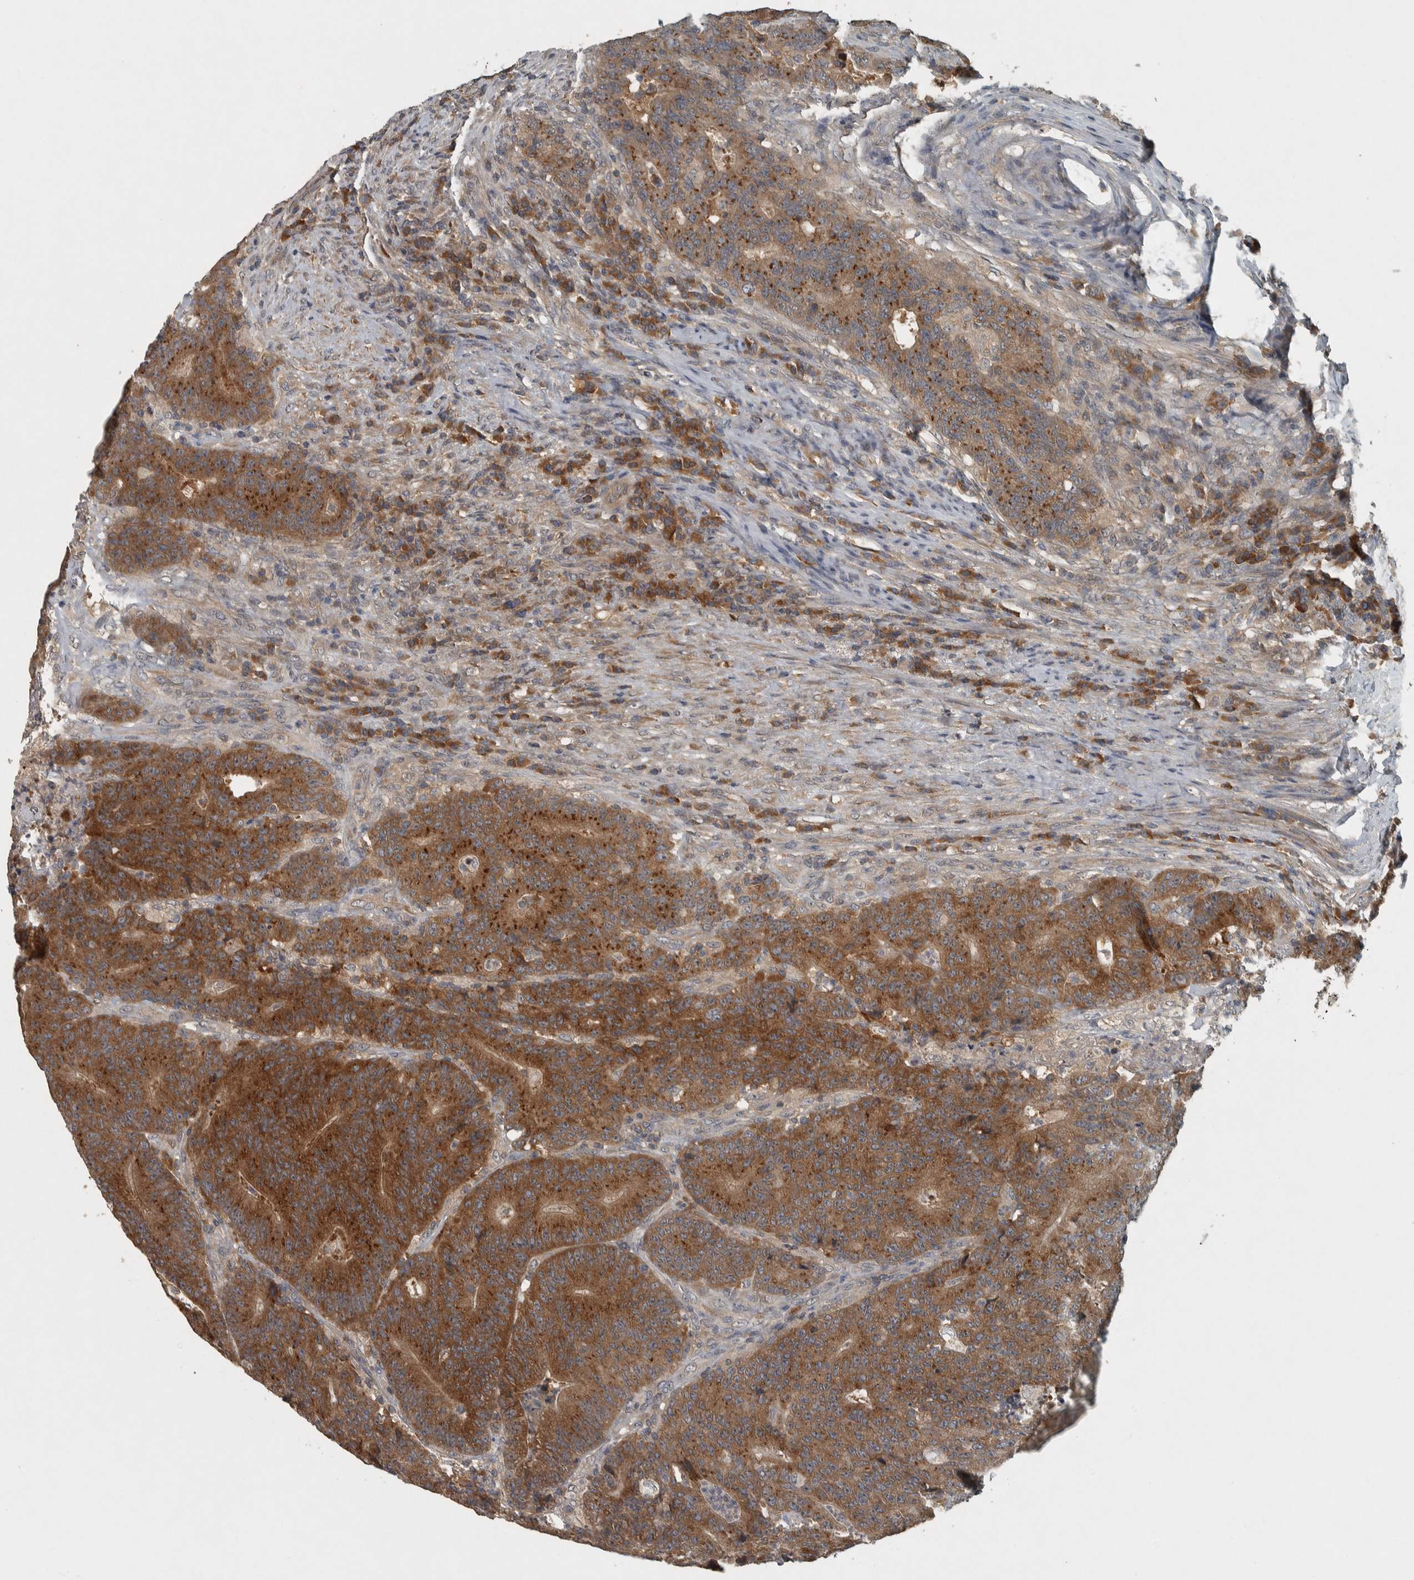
{"staining": {"intensity": "strong", "quantity": ">75%", "location": "cytoplasmic/membranous"}, "tissue": "colorectal cancer", "cell_type": "Tumor cells", "image_type": "cancer", "snomed": [{"axis": "morphology", "description": "Normal tissue, NOS"}, {"axis": "morphology", "description": "Adenocarcinoma, NOS"}, {"axis": "topography", "description": "Colon"}], "caption": "Immunohistochemistry (IHC) micrograph of colorectal cancer stained for a protein (brown), which displays high levels of strong cytoplasmic/membranous positivity in about >75% of tumor cells.", "gene": "CLCN2", "patient": {"sex": "female", "age": 75}}